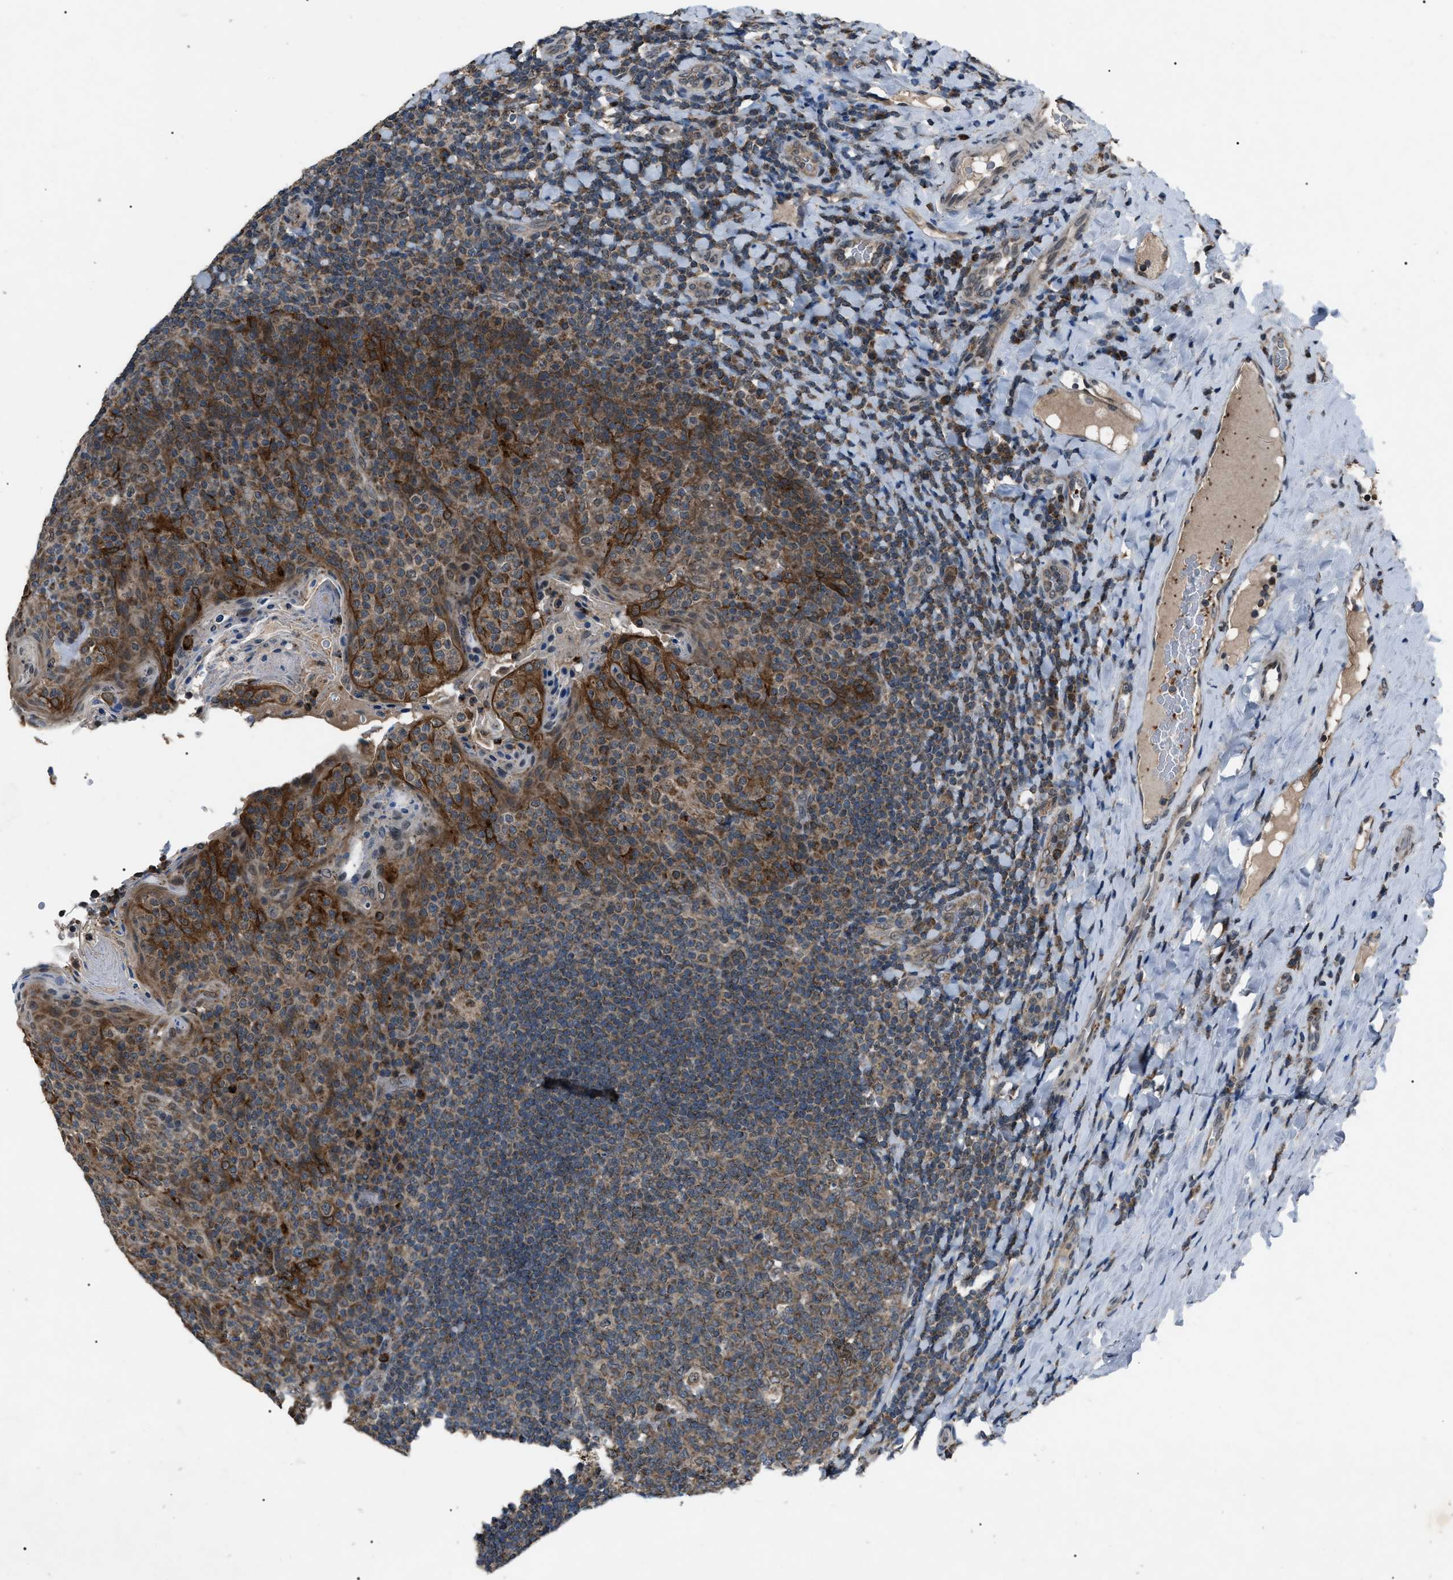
{"staining": {"intensity": "moderate", "quantity": "25%-75%", "location": "cytoplasmic/membranous"}, "tissue": "tonsil", "cell_type": "Germinal center cells", "image_type": "normal", "snomed": [{"axis": "morphology", "description": "Normal tissue, NOS"}, {"axis": "topography", "description": "Tonsil"}], "caption": "This image shows immunohistochemistry staining of benign tonsil, with medium moderate cytoplasmic/membranous expression in approximately 25%-75% of germinal center cells.", "gene": "ZFAND2A", "patient": {"sex": "male", "age": 17}}